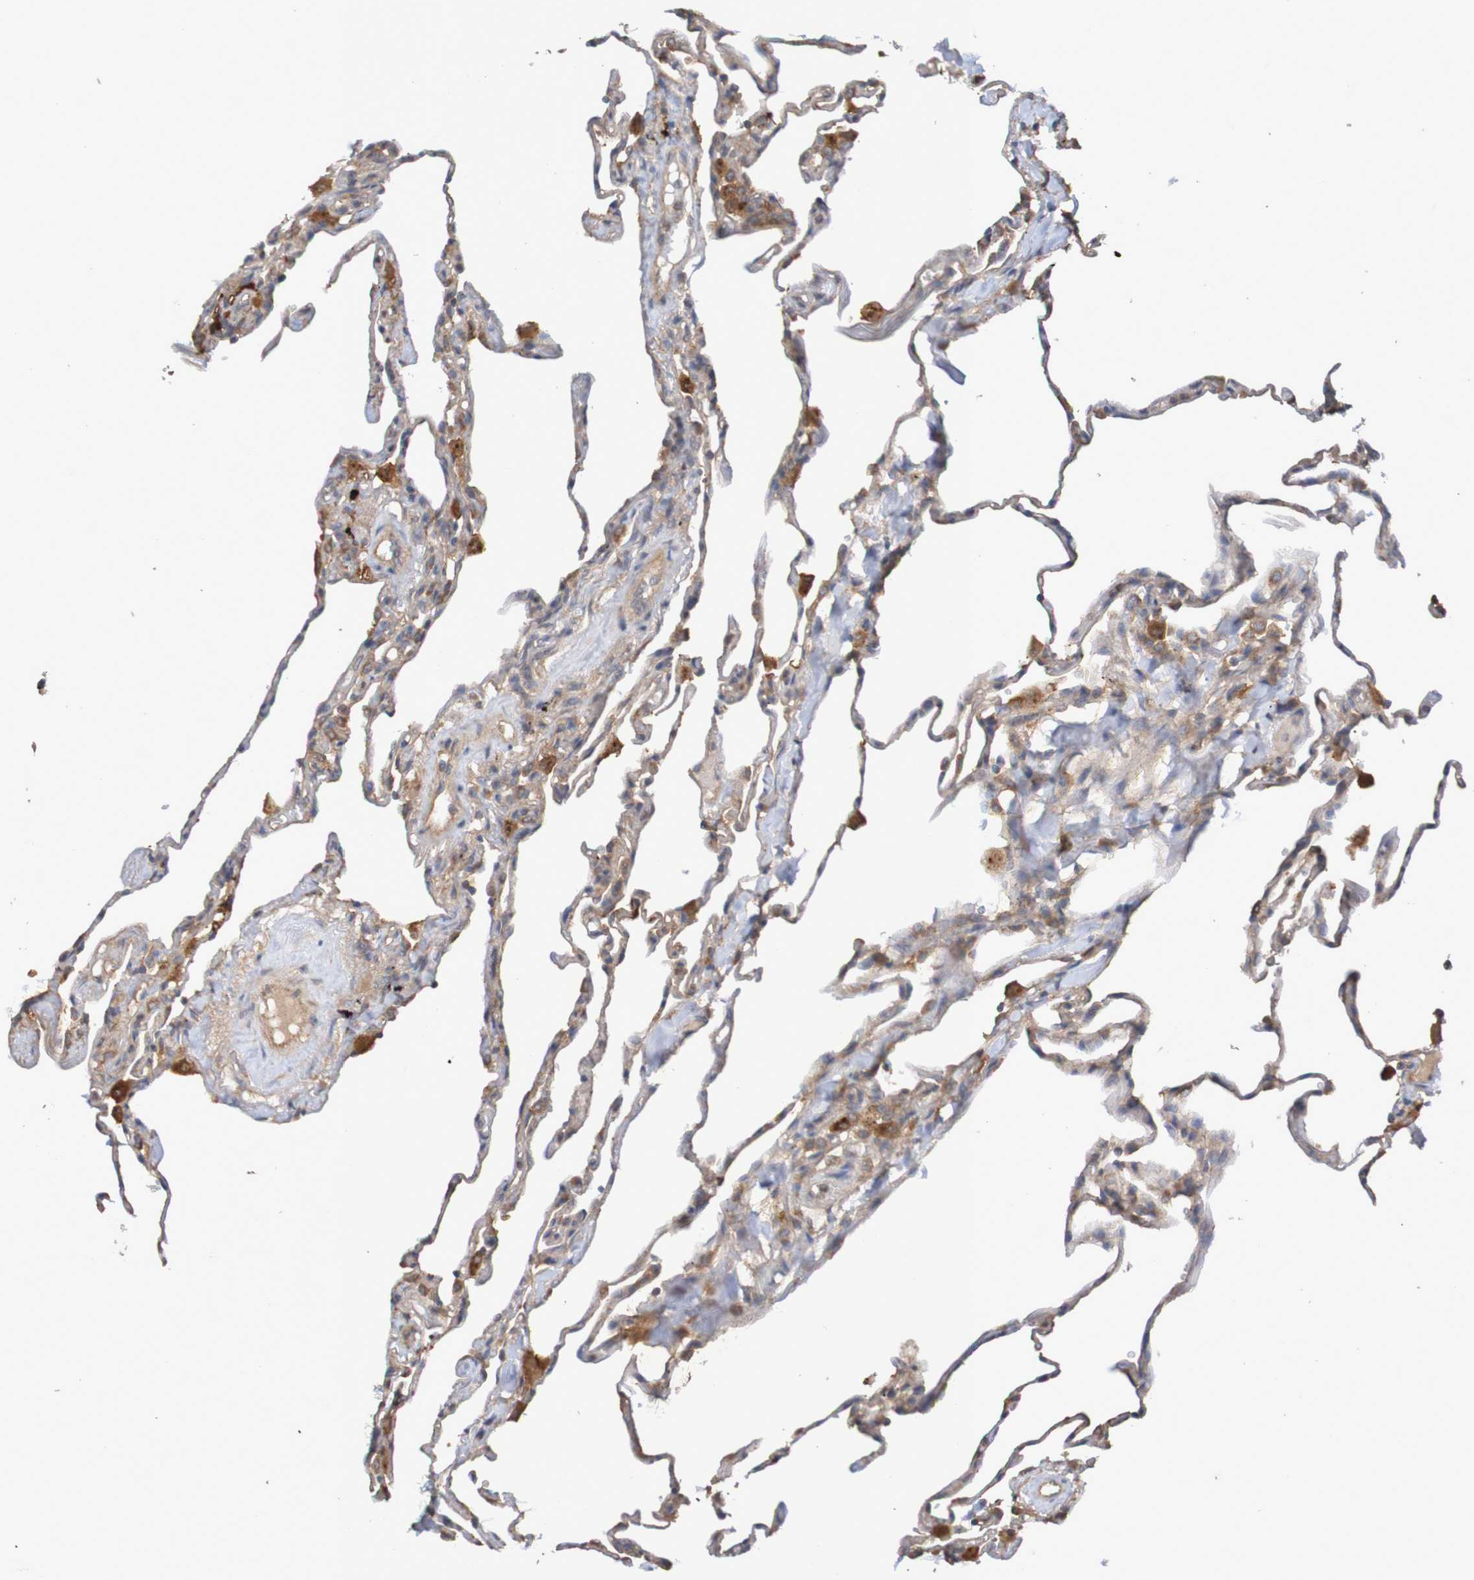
{"staining": {"intensity": "weak", "quantity": "<25%", "location": "cytoplasmic/membranous"}, "tissue": "lung", "cell_type": "Alveolar cells", "image_type": "normal", "snomed": [{"axis": "morphology", "description": "Normal tissue, NOS"}, {"axis": "topography", "description": "Lung"}], "caption": "This image is of unremarkable lung stained with immunohistochemistry to label a protein in brown with the nuclei are counter-stained blue. There is no positivity in alveolar cells.", "gene": "PHYH", "patient": {"sex": "male", "age": 59}}